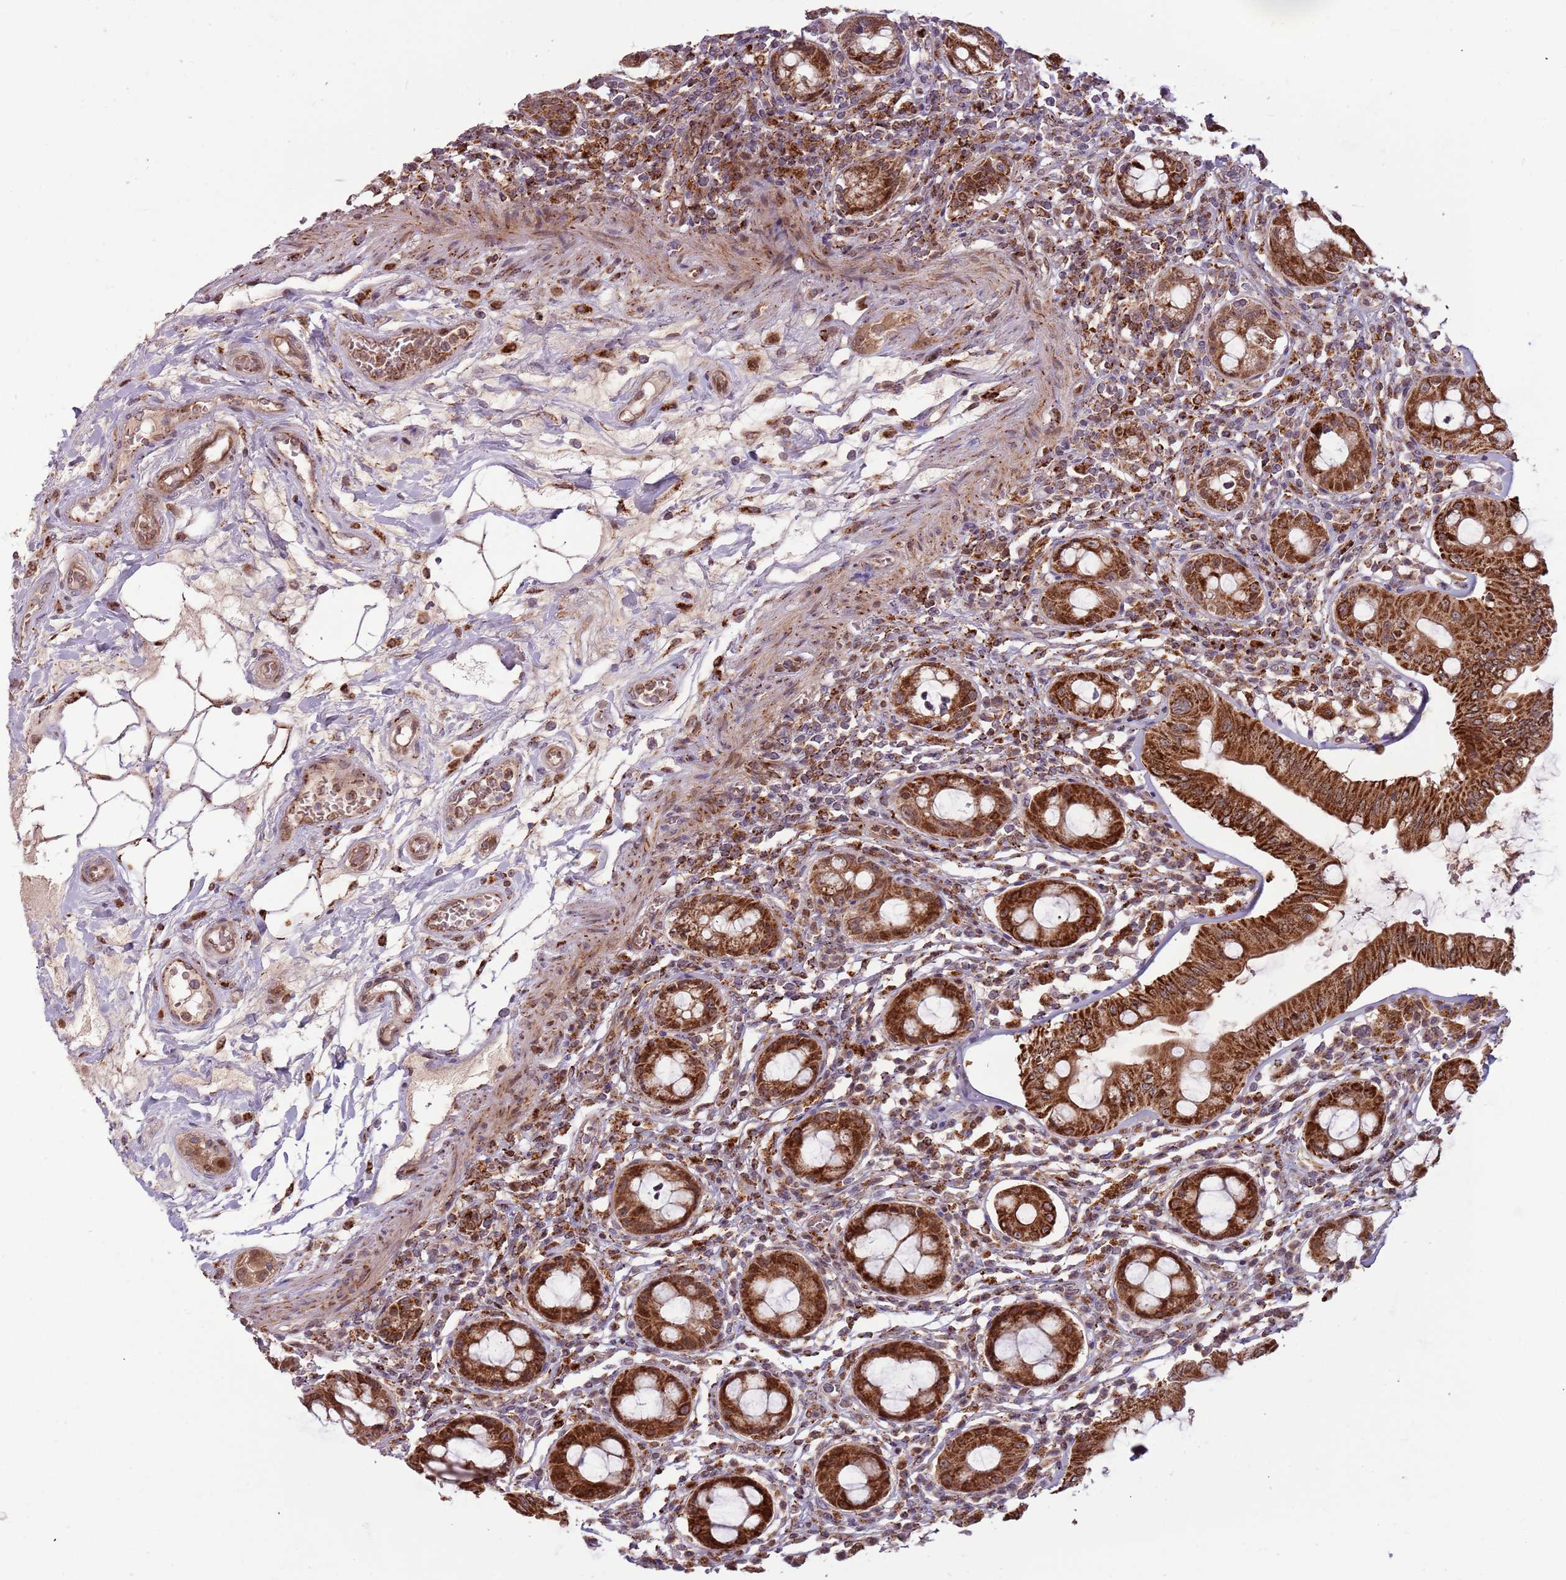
{"staining": {"intensity": "strong", "quantity": ">75%", "location": "cytoplasmic/membranous"}, "tissue": "rectum", "cell_type": "Glandular cells", "image_type": "normal", "snomed": [{"axis": "morphology", "description": "Normal tissue, NOS"}, {"axis": "topography", "description": "Rectum"}], "caption": "A high-resolution photomicrograph shows IHC staining of normal rectum, which demonstrates strong cytoplasmic/membranous expression in about >75% of glandular cells.", "gene": "ULK3", "patient": {"sex": "female", "age": 57}}